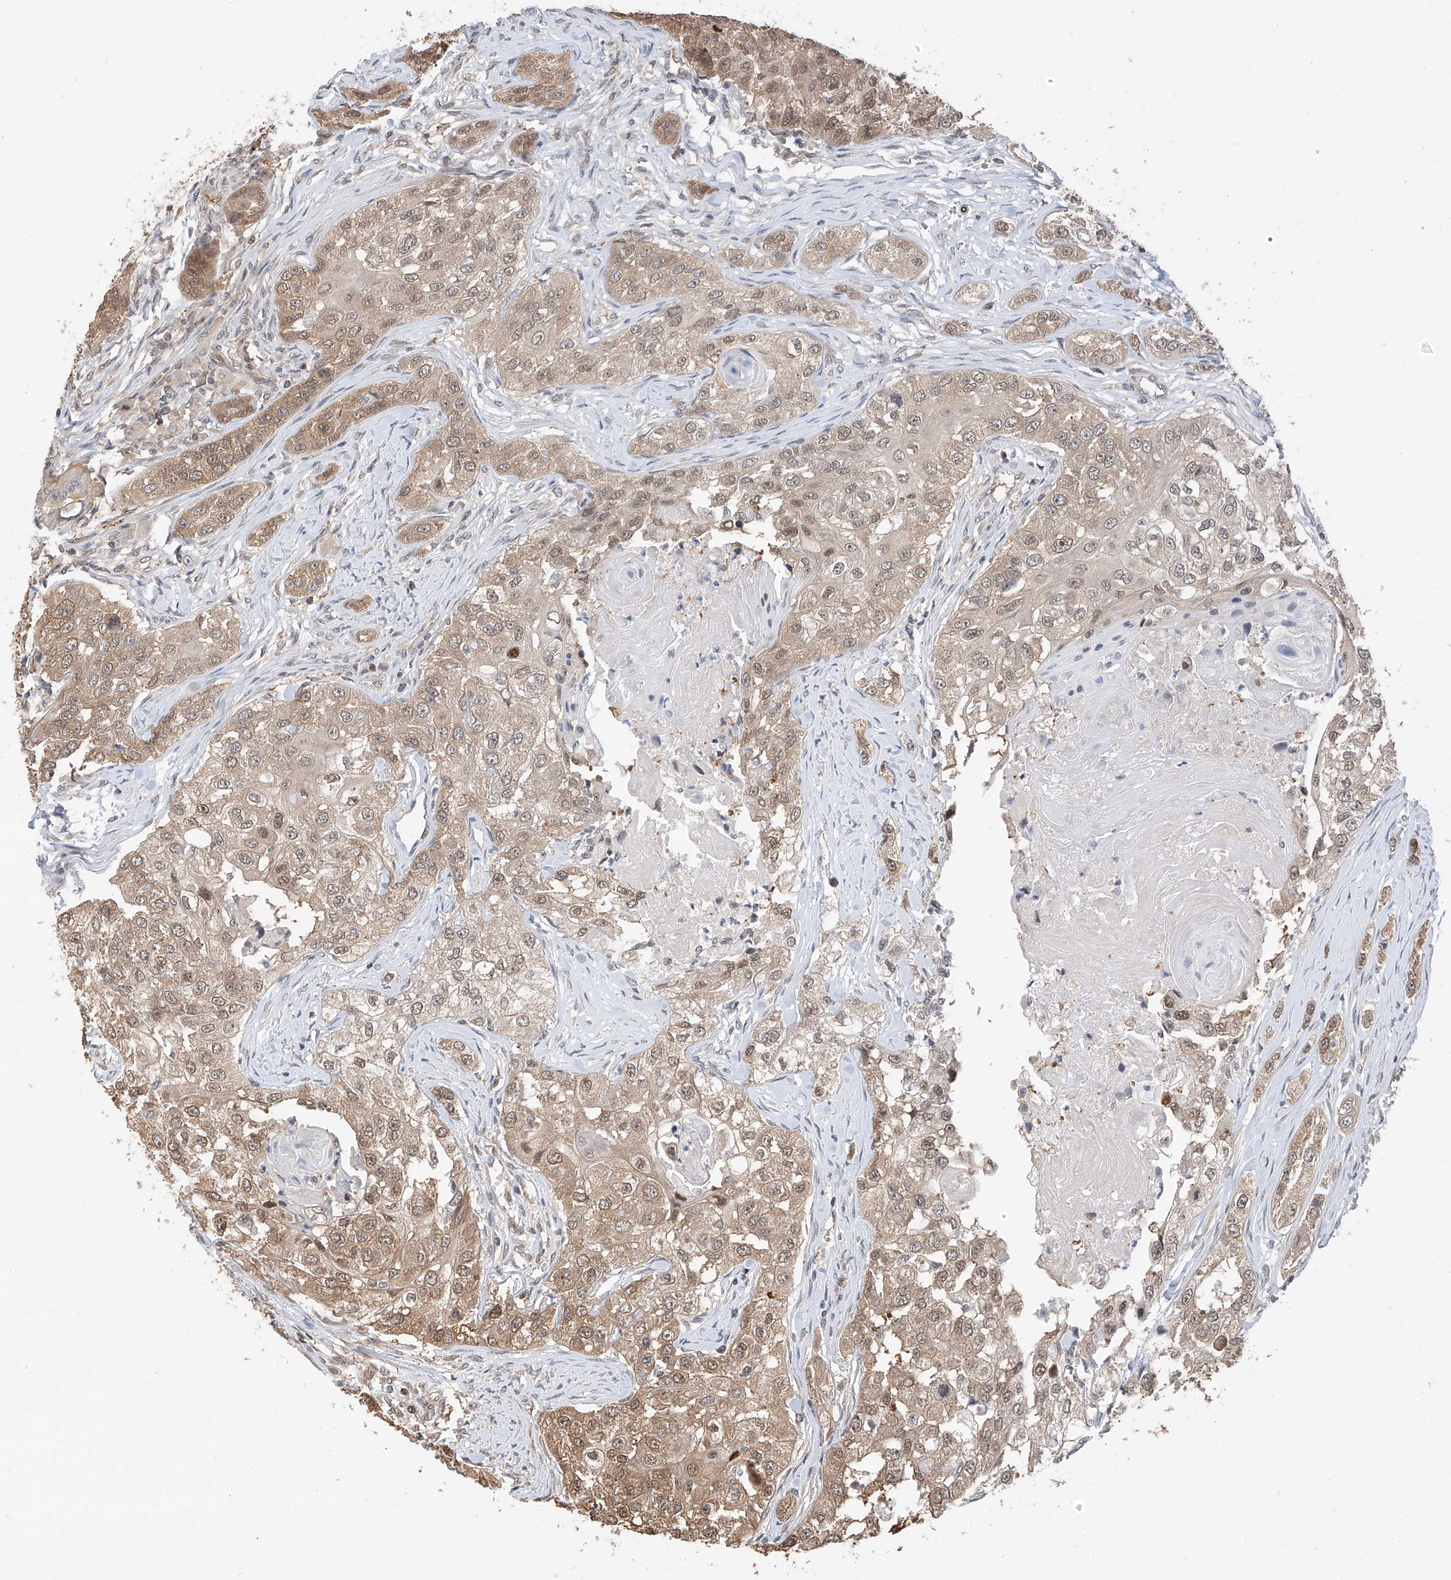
{"staining": {"intensity": "moderate", "quantity": ">75%", "location": "cytoplasmic/membranous,nuclear"}, "tissue": "head and neck cancer", "cell_type": "Tumor cells", "image_type": "cancer", "snomed": [{"axis": "morphology", "description": "Normal tissue, NOS"}, {"axis": "morphology", "description": "Squamous cell carcinoma, NOS"}, {"axis": "topography", "description": "Skeletal muscle"}, {"axis": "topography", "description": "Head-Neck"}], "caption": "Human head and neck cancer (squamous cell carcinoma) stained with a brown dye demonstrates moderate cytoplasmic/membranous and nuclear positive positivity in about >75% of tumor cells.", "gene": "PPA2", "patient": {"sex": "male", "age": 51}}